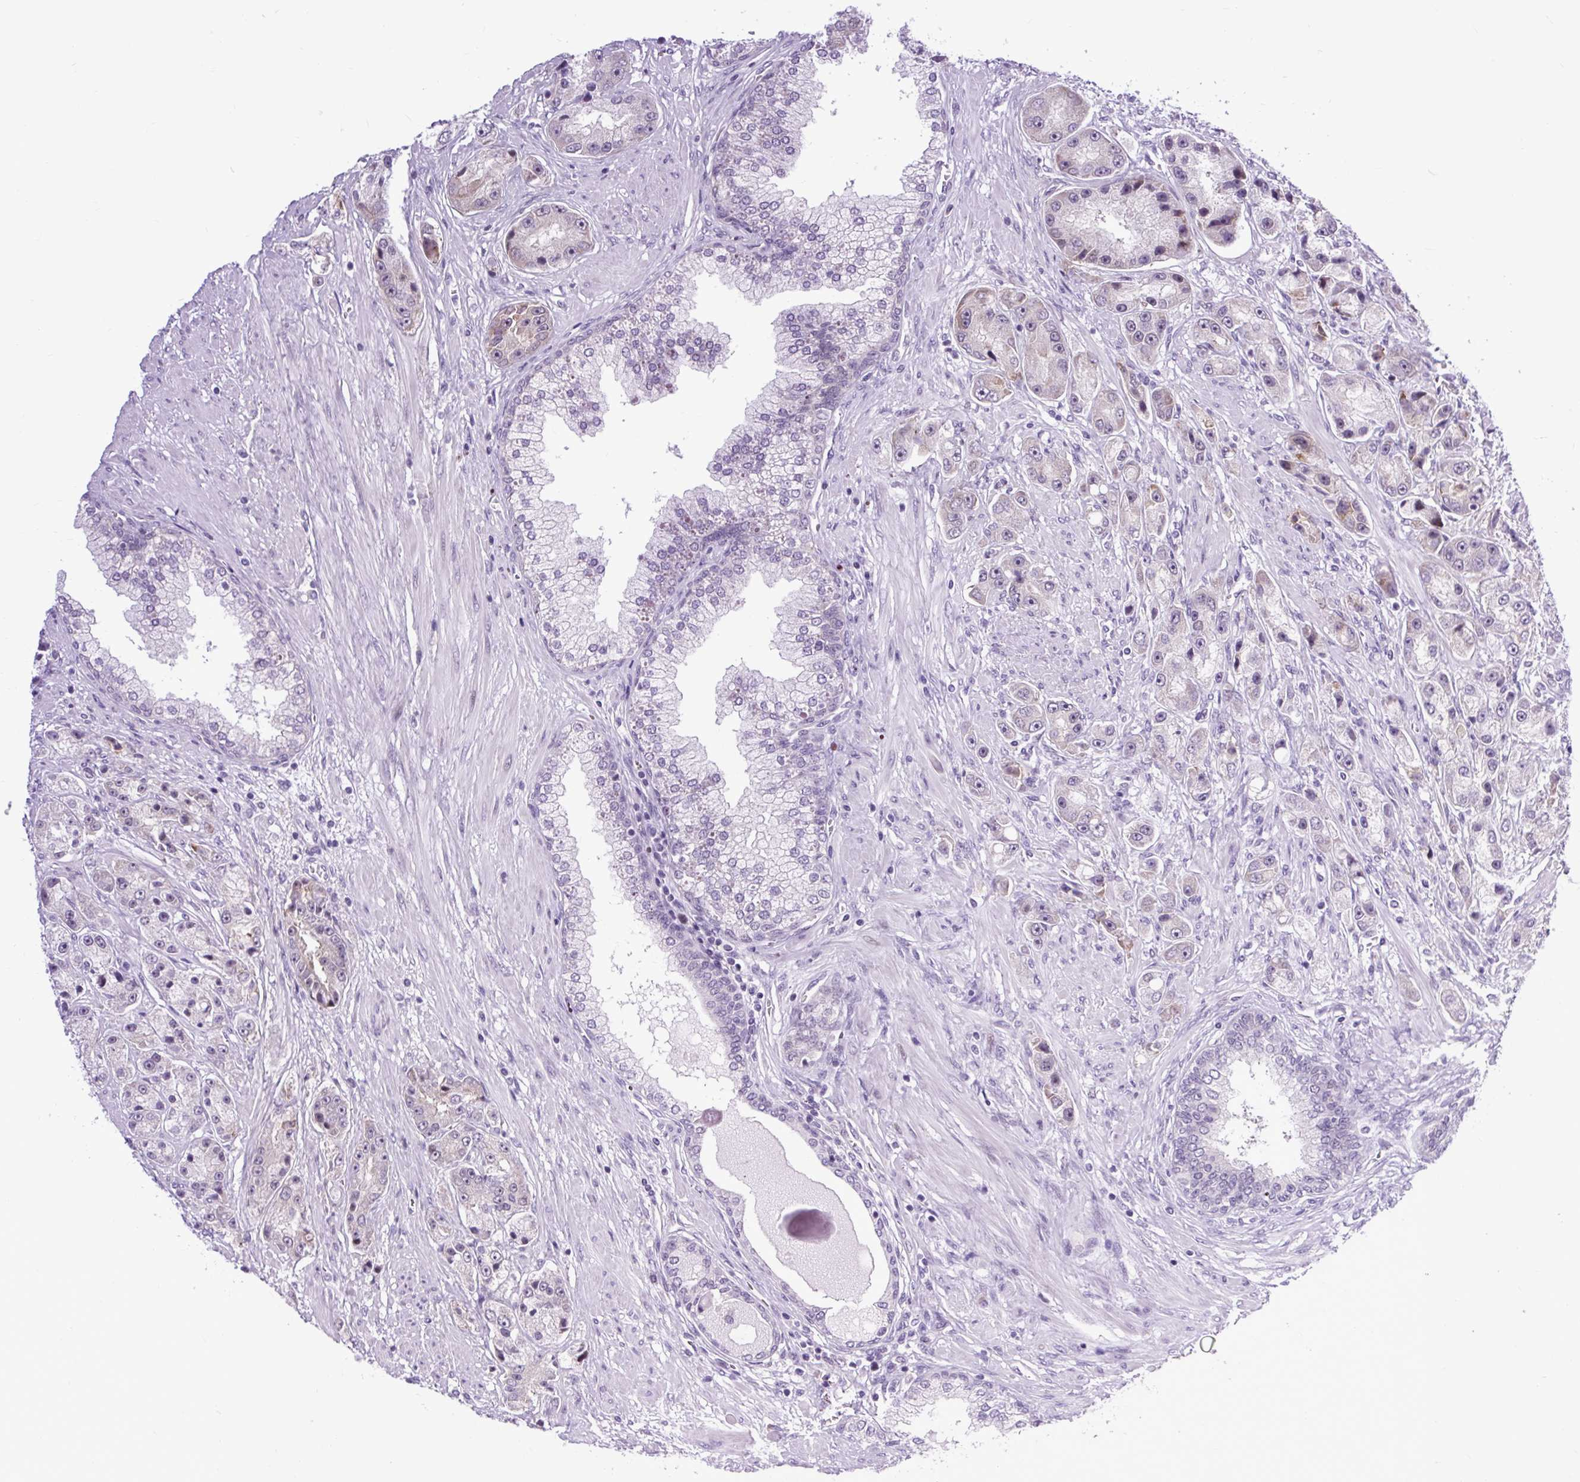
{"staining": {"intensity": "weak", "quantity": "<25%", "location": "cytoplasmic/membranous"}, "tissue": "prostate cancer", "cell_type": "Tumor cells", "image_type": "cancer", "snomed": [{"axis": "morphology", "description": "Adenocarcinoma, High grade"}, {"axis": "topography", "description": "Prostate"}], "caption": "Micrograph shows no protein positivity in tumor cells of prostate cancer tissue.", "gene": "CLK2", "patient": {"sex": "male", "age": 67}}